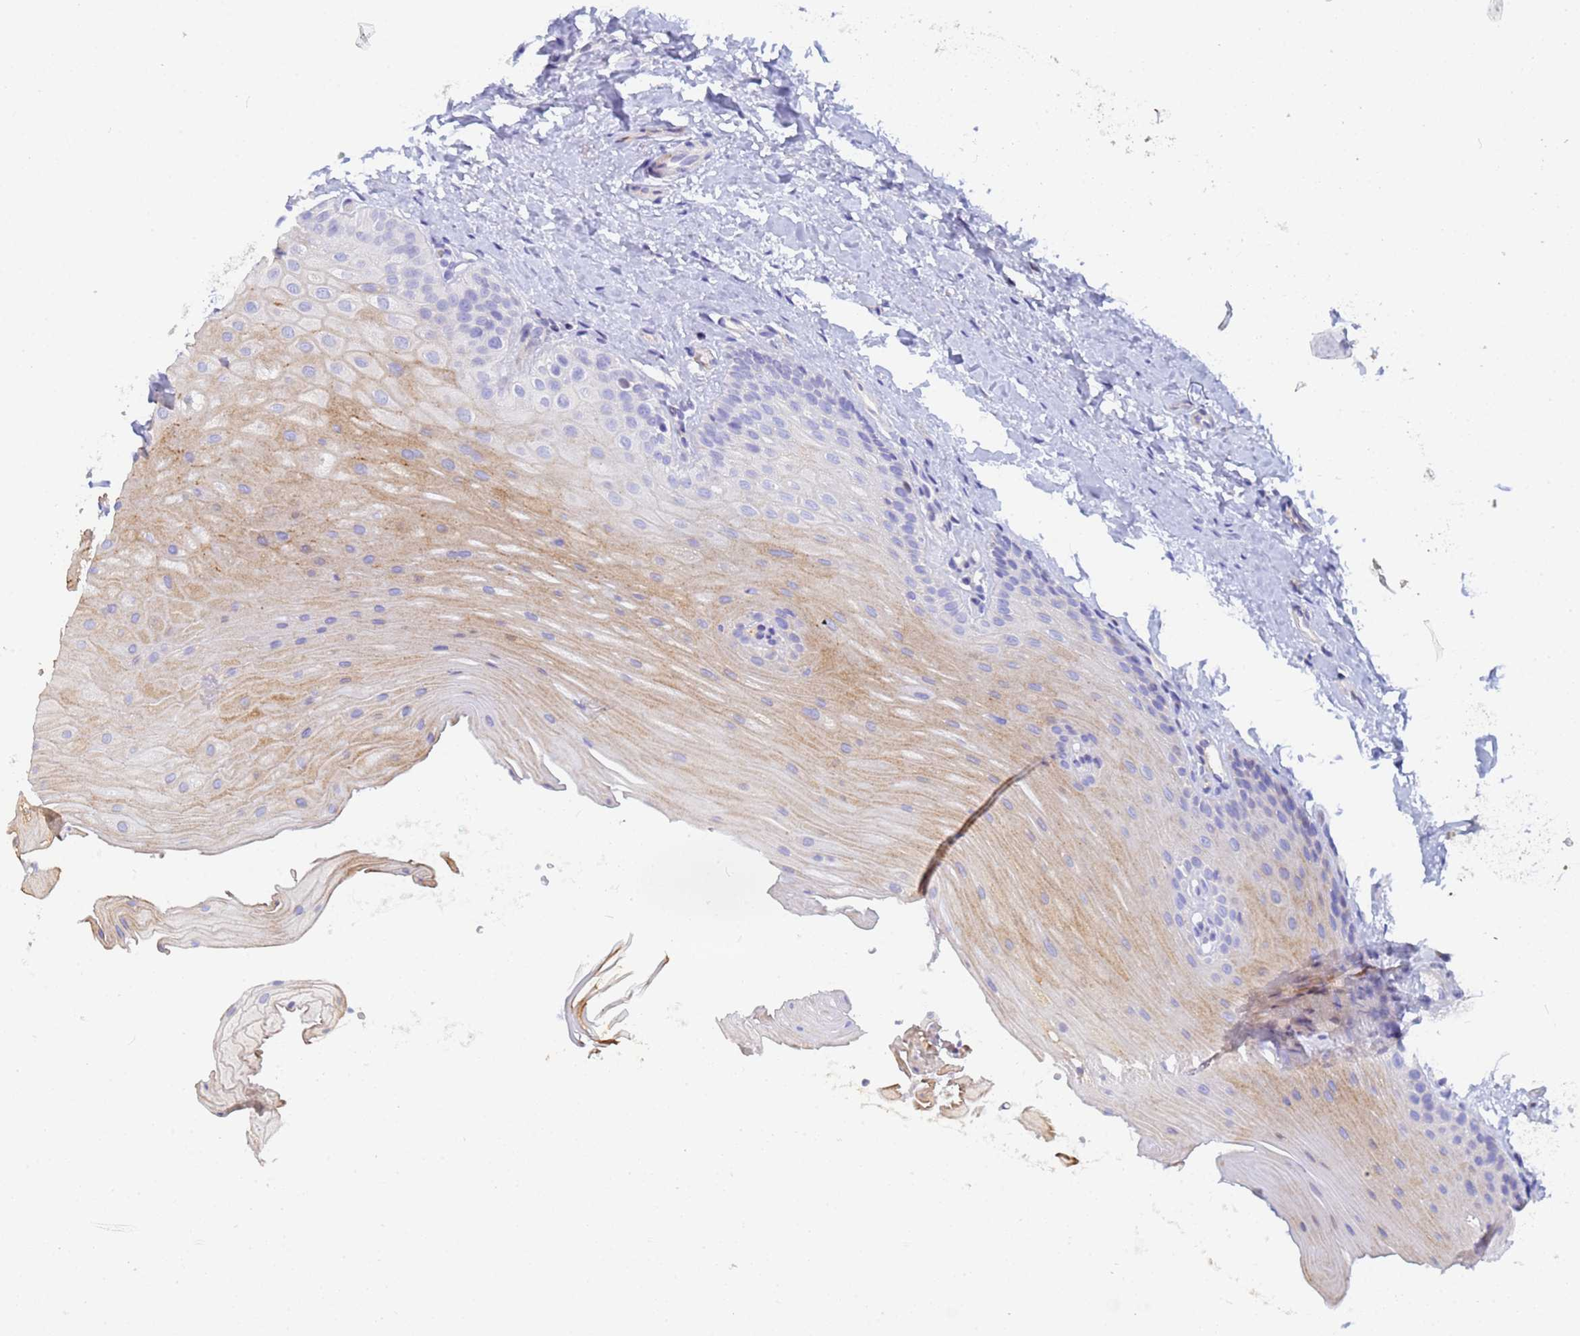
{"staining": {"intensity": "moderate", "quantity": "25%-75%", "location": "cytoplasmic/membranous"}, "tissue": "oral mucosa", "cell_type": "Squamous epithelial cells", "image_type": "normal", "snomed": [{"axis": "morphology", "description": "Normal tissue, NOS"}, {"axis": "topography", "description": "Oral tissue"}], "caption": "Normal oral mucosa shows moderate cytoplasmic/membranous staining in about 25%-75% of squamous epithelial cells, visualized by immunohistochemistry. The staining was performed using DAB to visualize the protein expression in brown, while the nuclei were stained in blue with hematoxylin (Magnification: 20x).", "gene": "PPP6R1", "patient": {"sex": "female", "age": 67}}